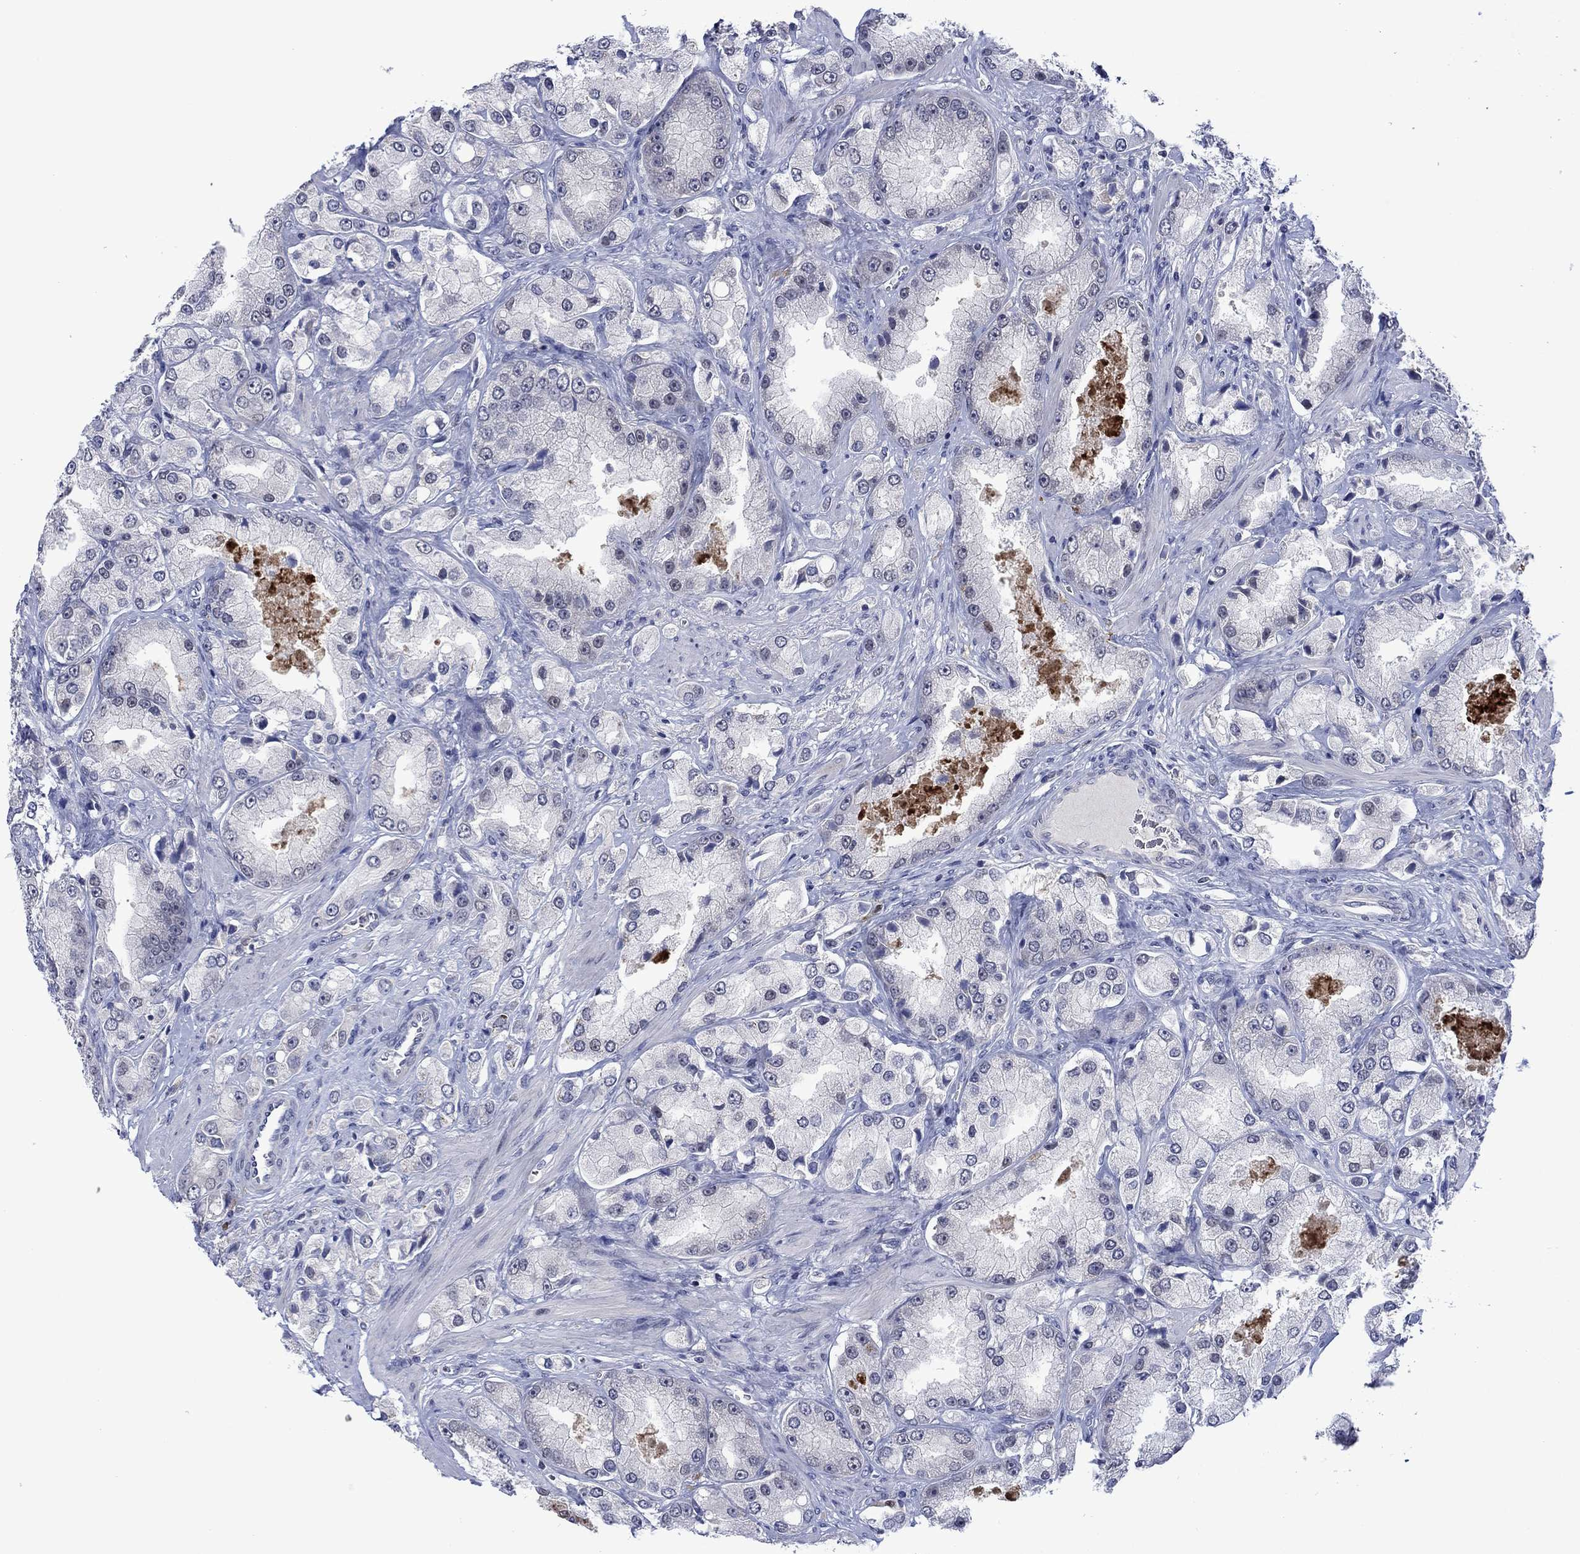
{"staining": {"intensity": "negative", "quantity": "none", "location": "none"}, "tissue": "prostate cancer", "cell_type": "Tumor cells", "image_type": "cancer", "snomed": [{"axis": "morphology", "description": "Adenocarcinoma, NOS"}, {"axis": "topography", "description": "Prostate and seminal vesicle, NOS"}, {"axis": "topography", "description": "Prostate"}], "caption": "A micrograph of prostate cancer stained for a protein exhibits no brown staining in tumor cells.", "gene": "AGL", "patient": {"sex": "male", "age": 64}}